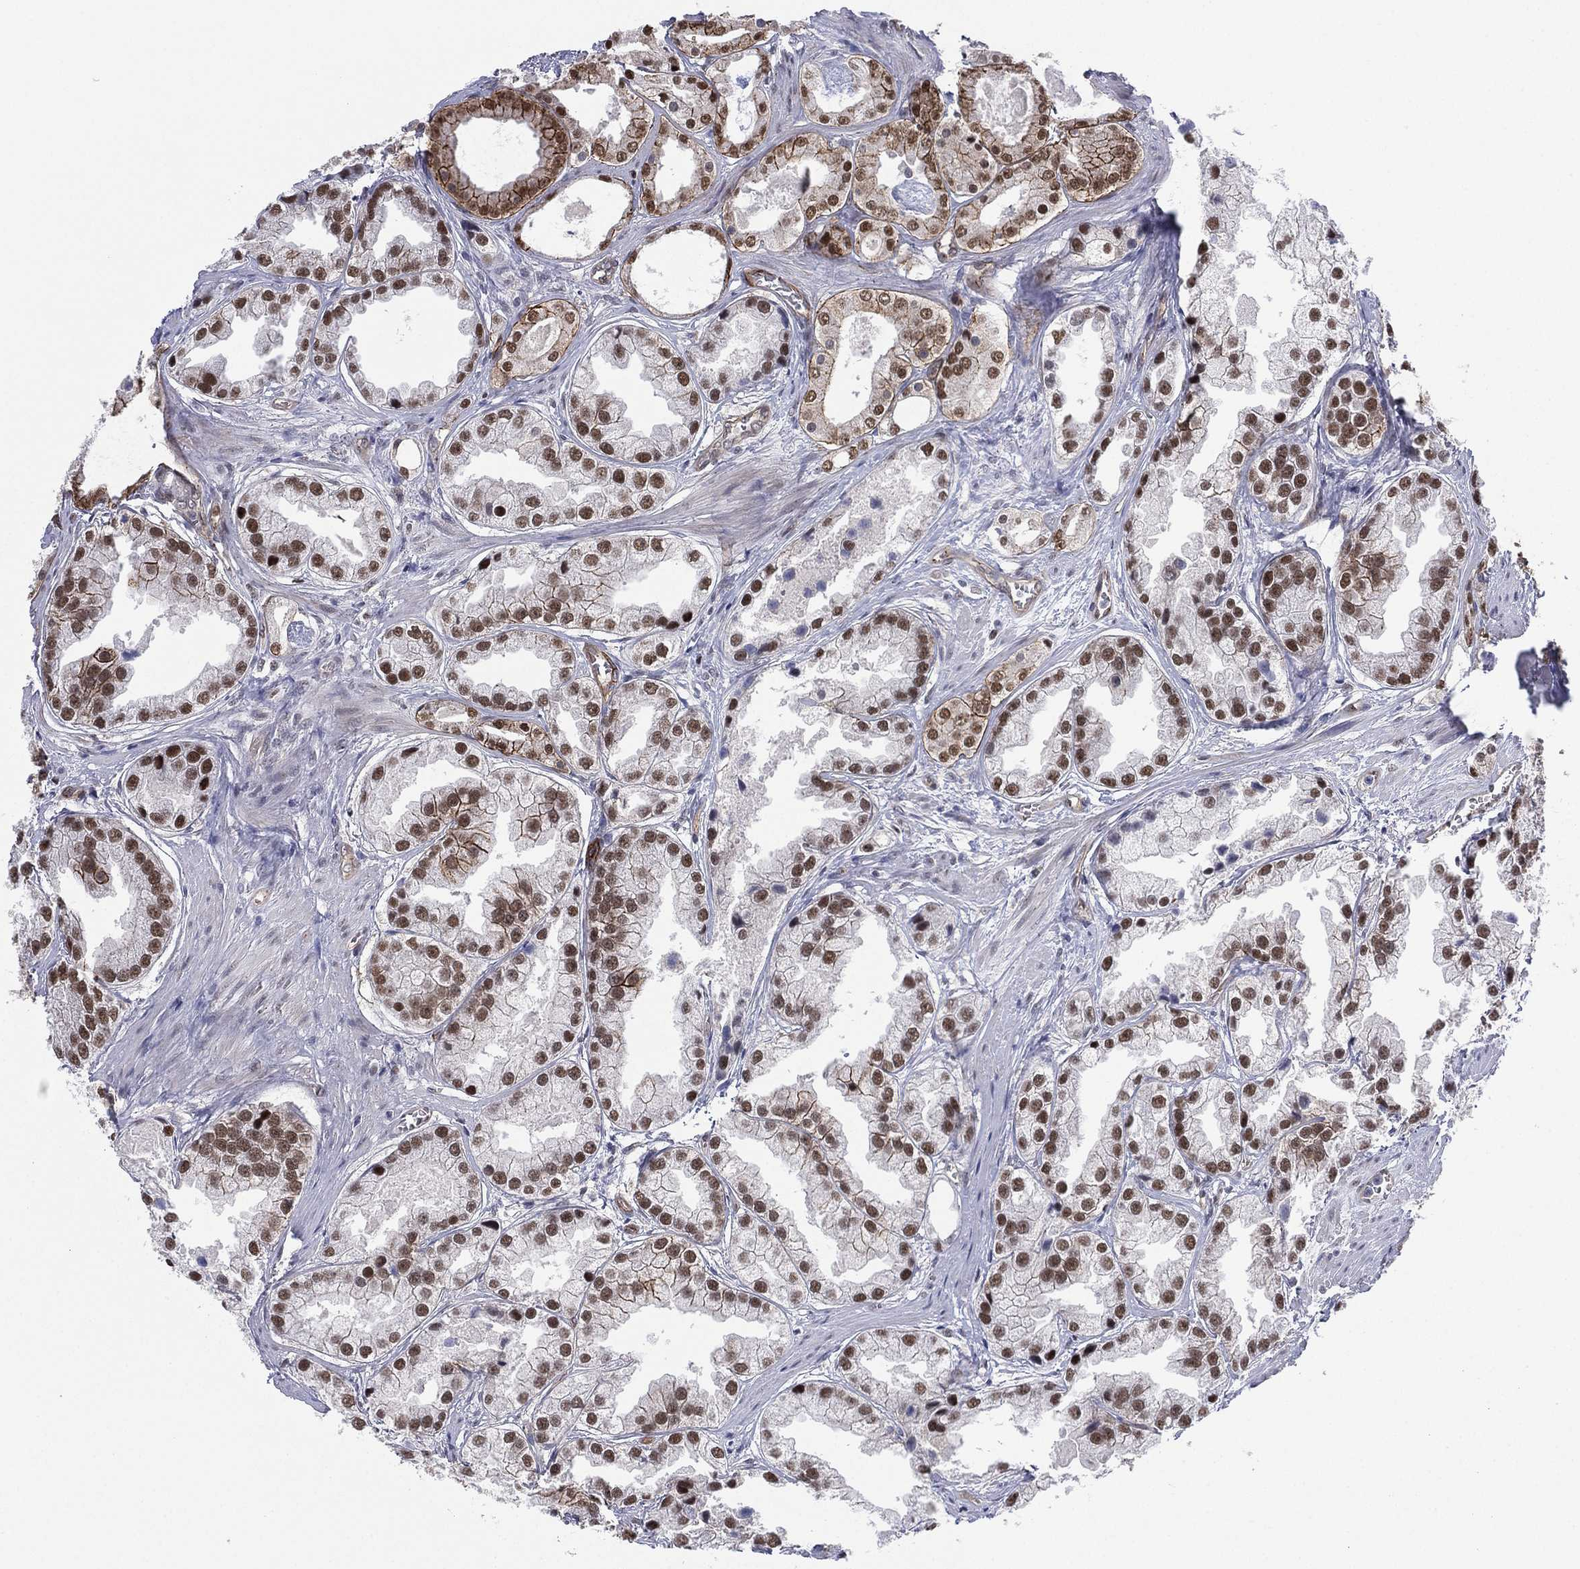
{"staining": {"intensity": "strong", "quantity": "<25%", "location": "cytoplasmic/membranous,nuclear"}, "tissue": "prostate cancer", "cell_type": "Tumor cells", "image_type": "cancer", "snomed": [{"axis": "morphology", "description": "Adenocarcinoma, NOS"}, {"axis": "topography", "description": "Prostate"}], "caption": "This histopathology image exhibits prostate cancer stained with immunohistochemistry (IHC) to label a protein in brown. The cytoplasmic/membranous and nuclear of tumor cells show strong positivity for the protein. Nuclei are counter-stained blue.", "gene": "GSE1", "patient": {"sex": "male", "age": 61}}